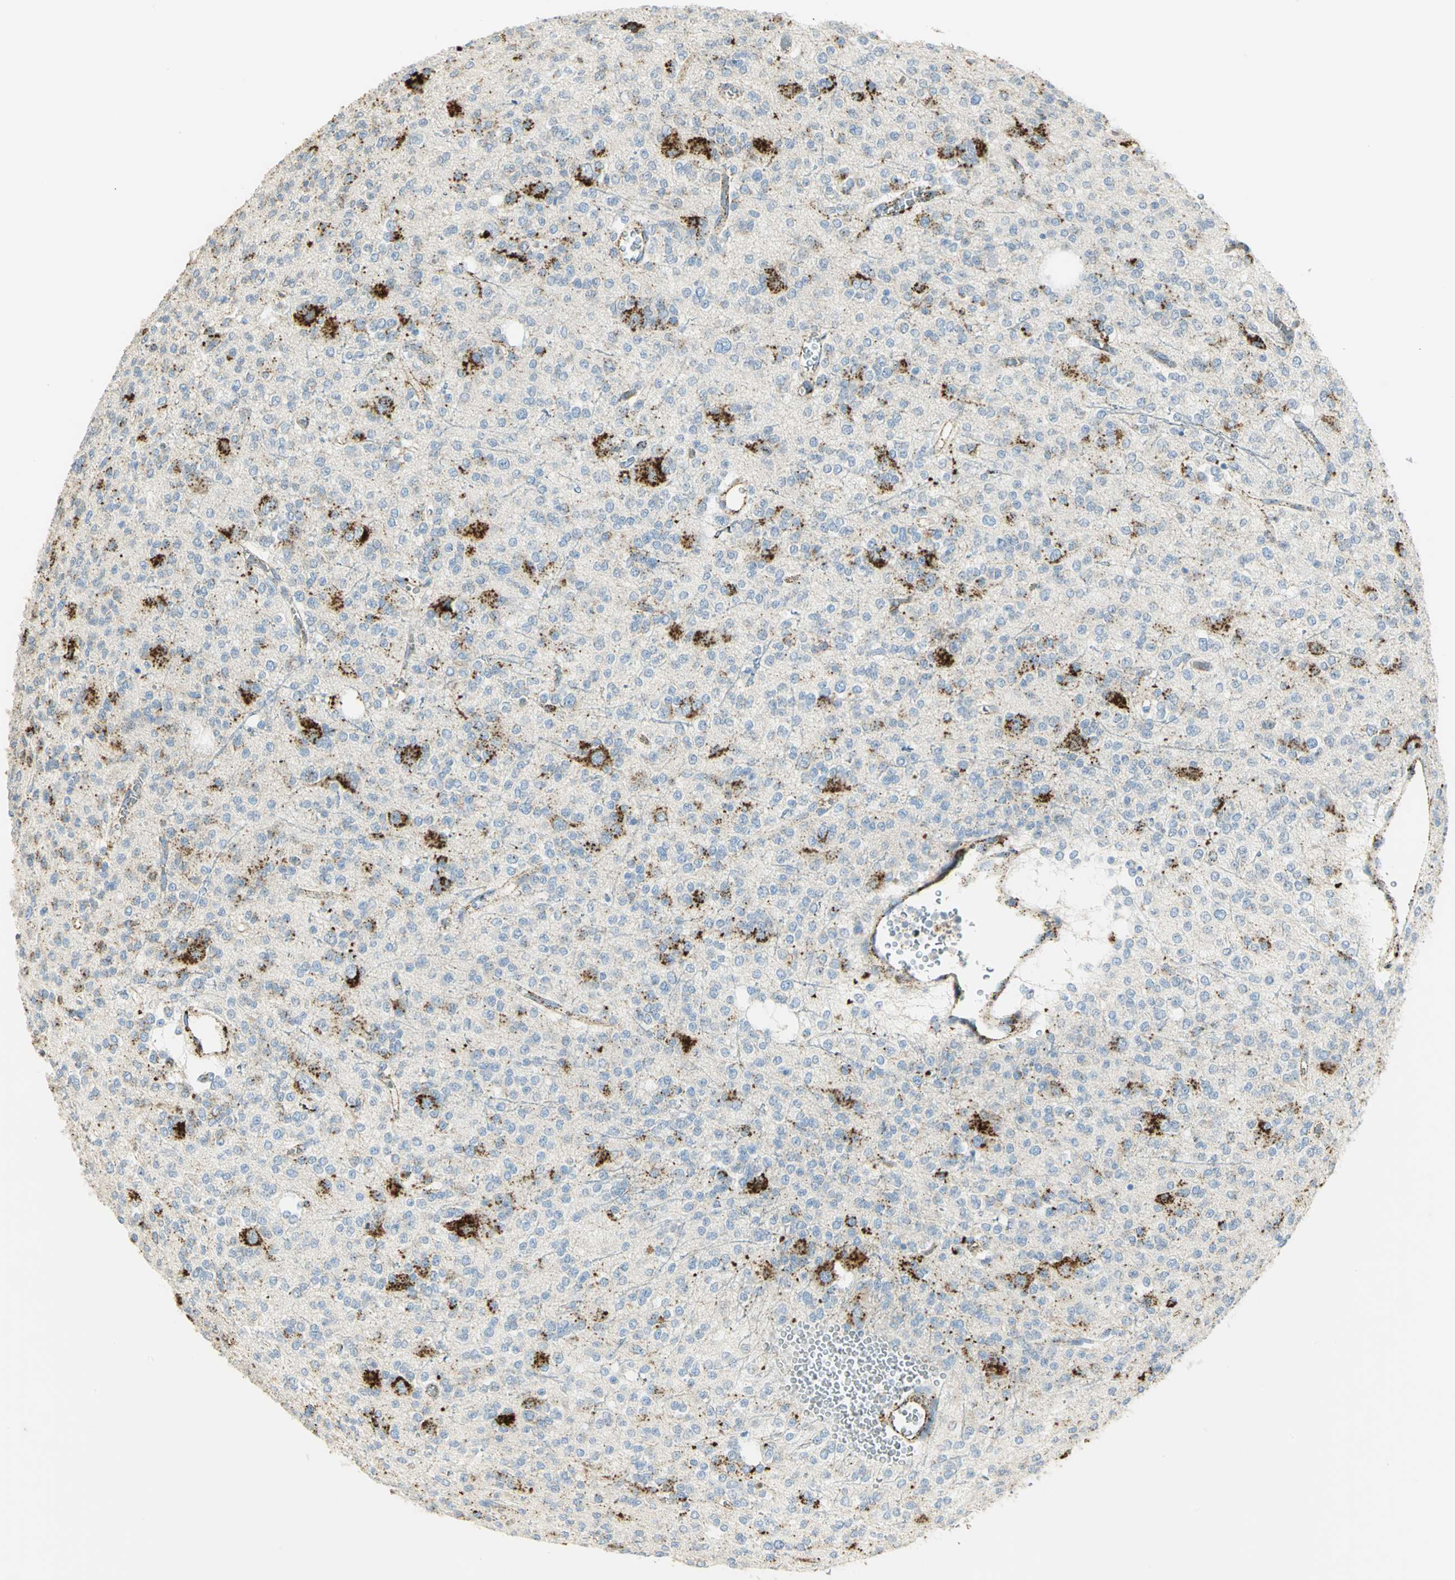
{"staining": {"intensity": "strong", "quantity": "<25%", "location": "cytoplasmic/membranous"}, "tissue": "glioma", "cell_type": "Tumor cells", "image_type": "cancer", "snomed": [{"axis": "morphology", "description": "Glioma, malignant, Low grade"}, {"axis": "topography", "description": "Brain"}], "caption": "Protein expression analysis of human low-grade glioma (malignant) reveals strong cytoplasmic/membranous positivity in approximately <25% of tumor cells.", "gene": "ARSA", "patient": {"sex": "male", "age": 38}}